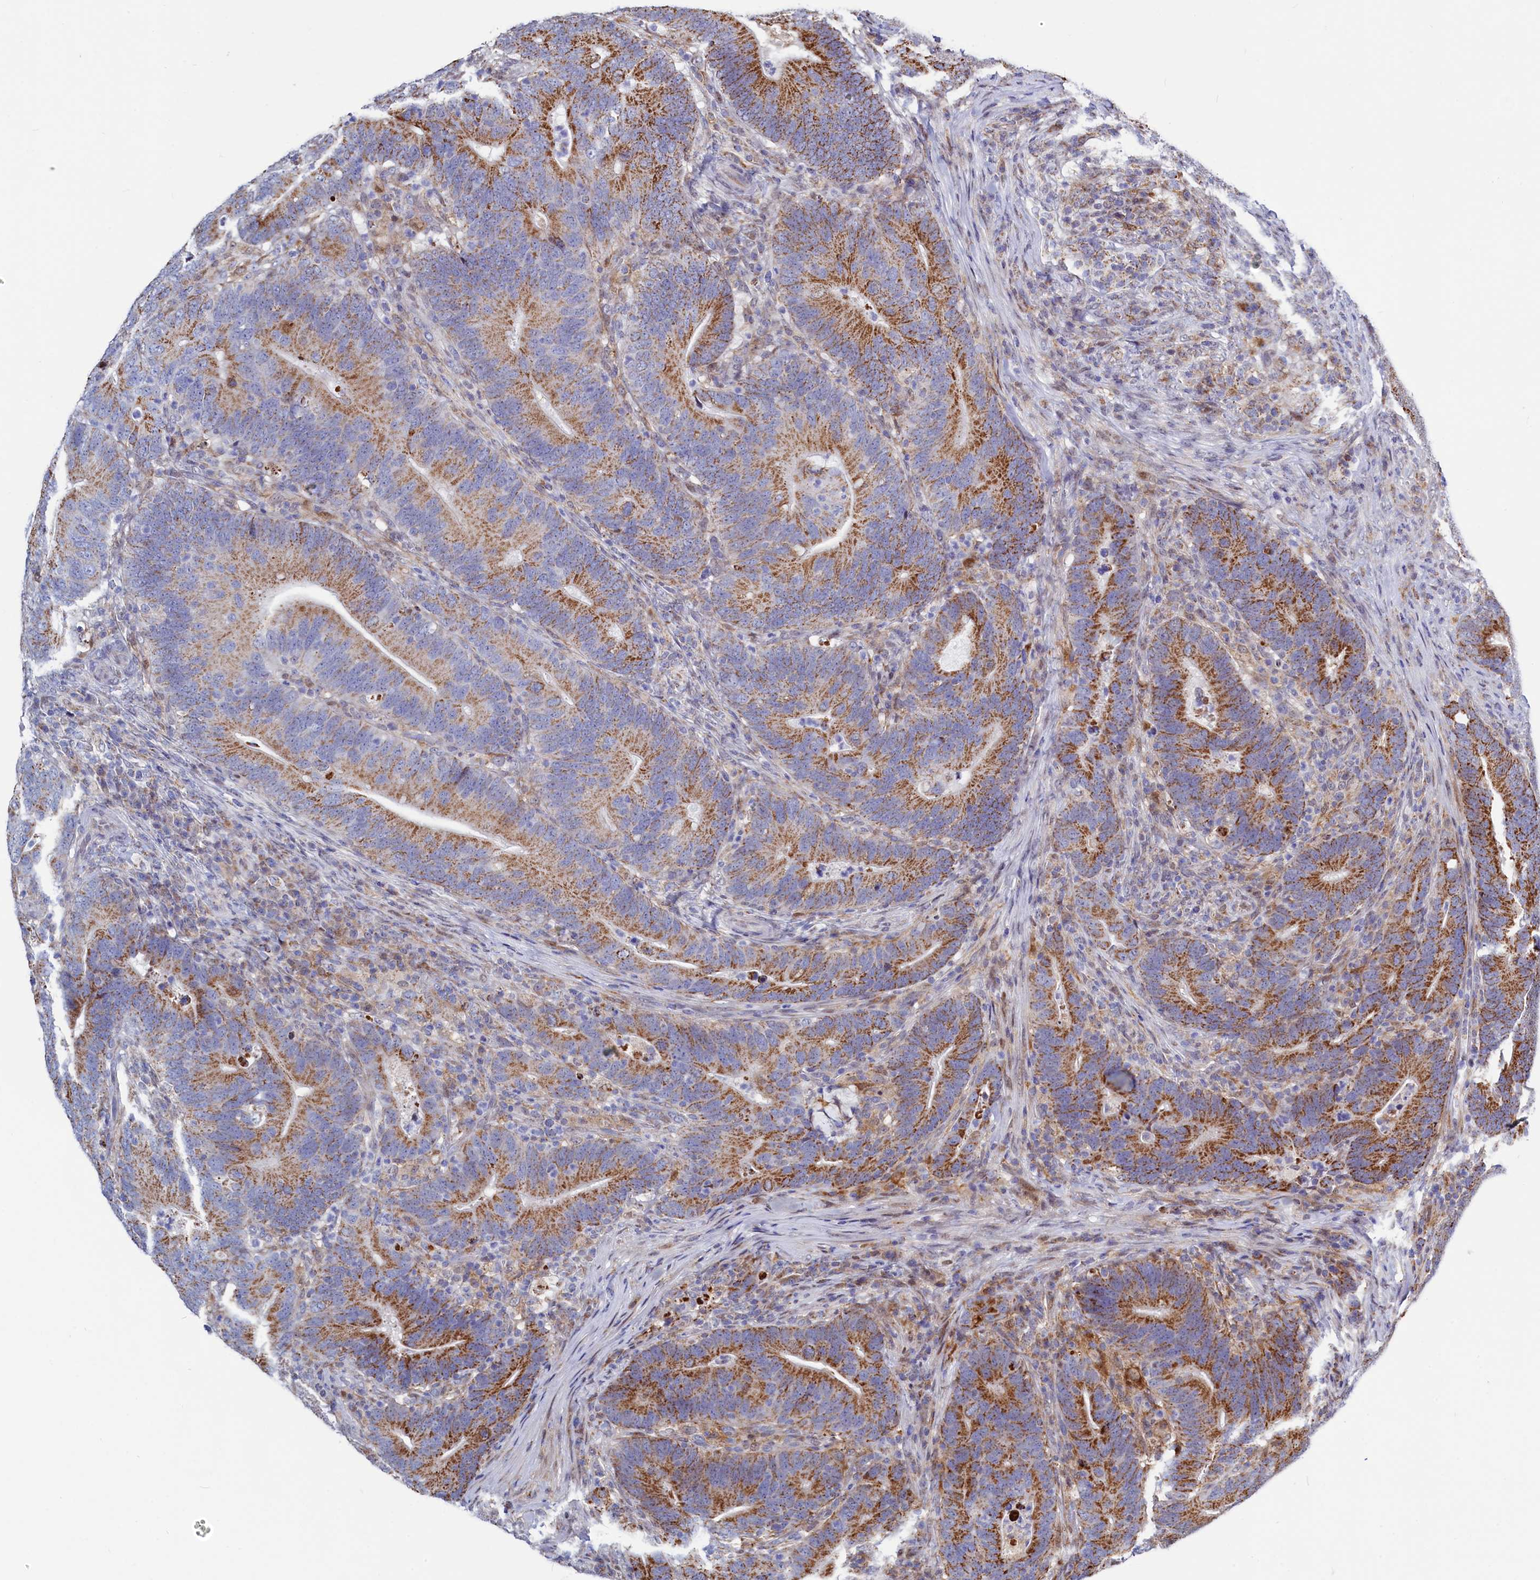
{"staining": {"intensity": "strong", "quantity": ">75%", "location": "cytoplasmic/membranous"}, "tissue": "colorectal cancer", "cell_type": "Tumor cells", "image_type": "cancer", "snomed": [{"axis": "morphology", "description": "Adenocarcinoma, NOS"}, {"axis": "topography", "description": "Colon"}], "caption": "Tumor cells exhibit high levels of strong cytoplasmic/membranous staining in approximately >75% of cells in human adenocarcinoma (colorectal). (DAB (3,3'-diaminobenzidine) IHC, brown staining for protein, blue staining for nuclei).", "gene": "HDGFL3", "patient": {"sex": "female", "age": 66}}